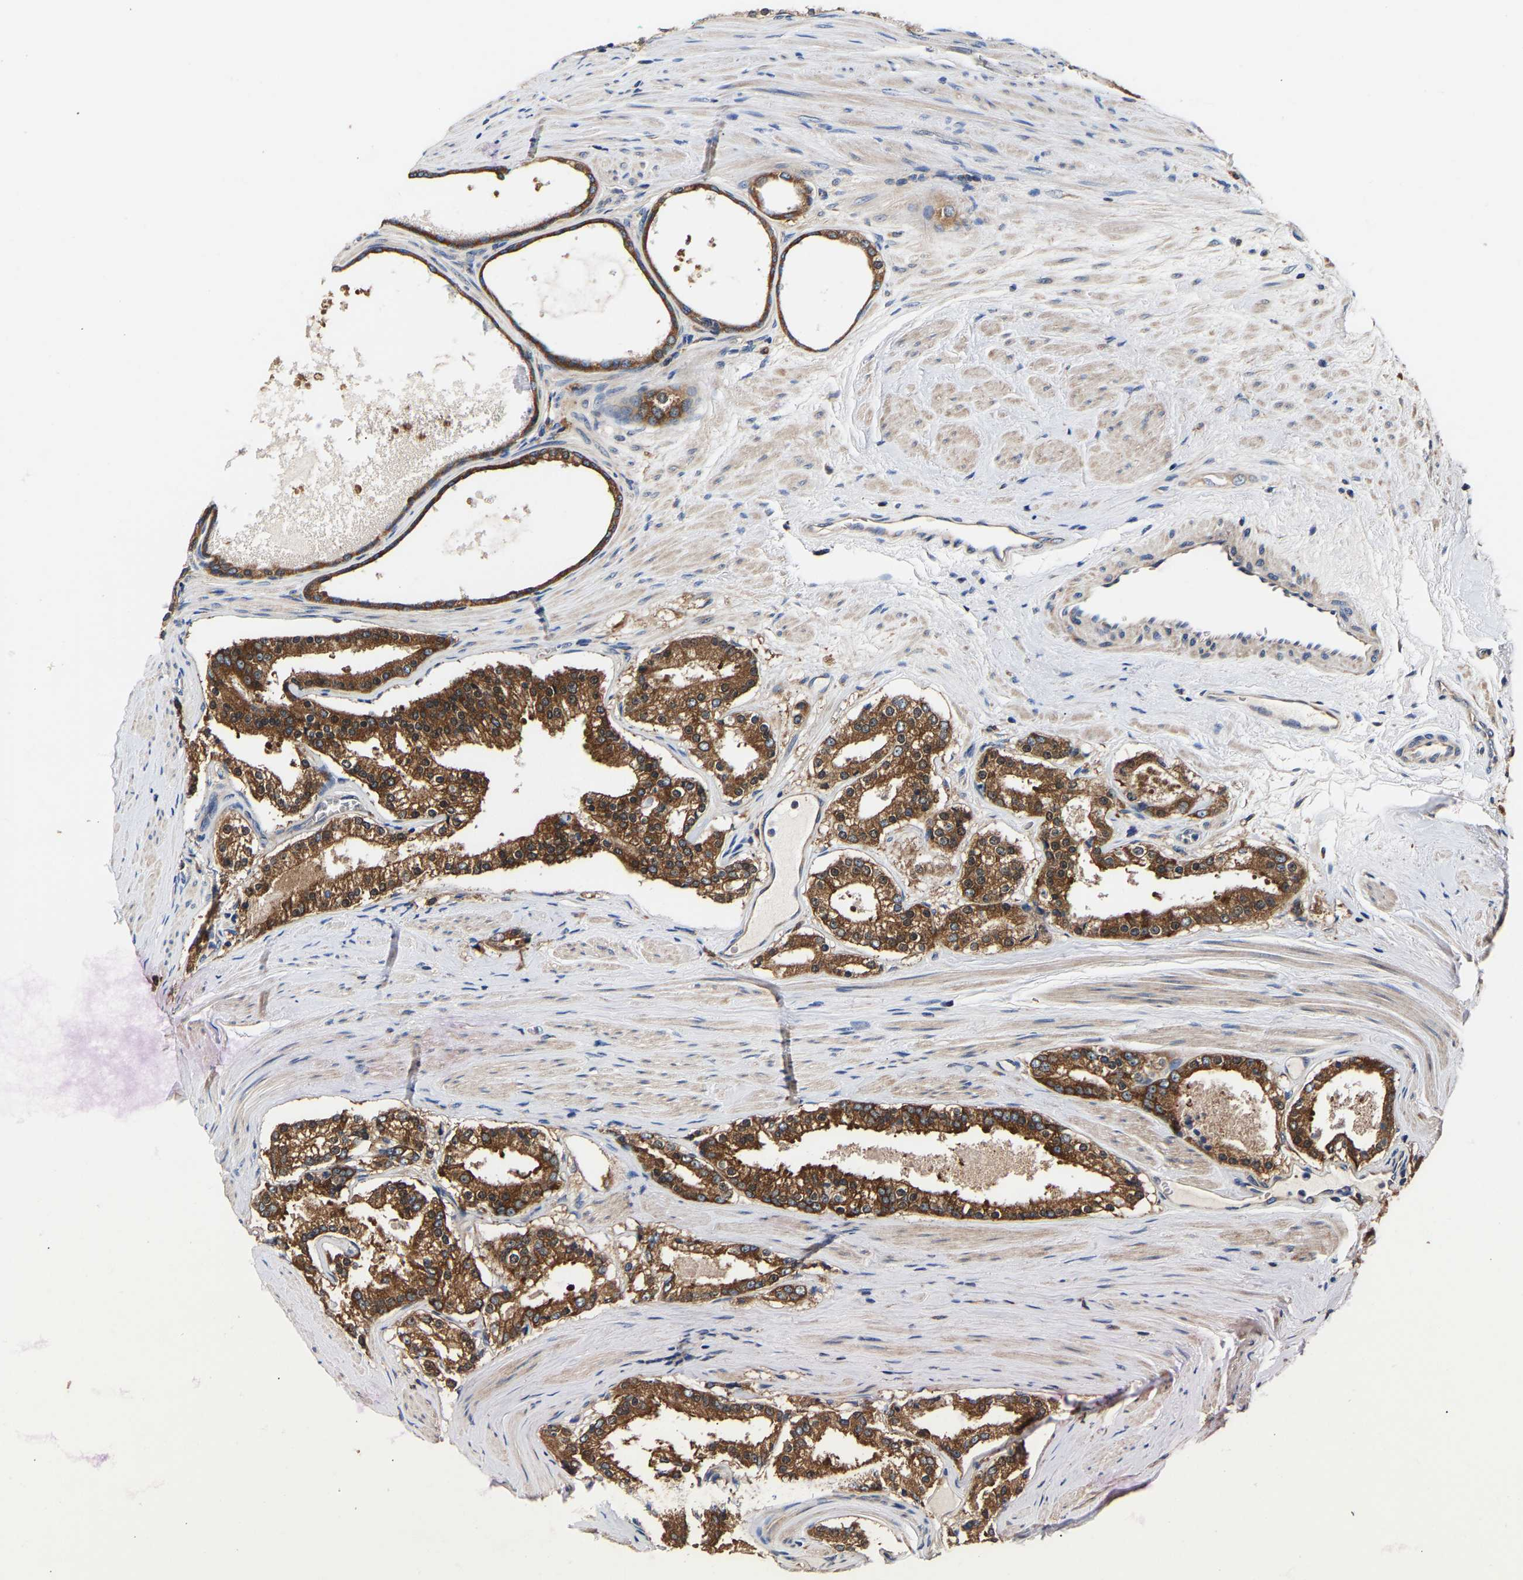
{"staining": {"intensity": "strong", "quantity": ">75%", "location": "cytoplasmic/membranous"}, "tissue": "prostate cancer", "cell_type": "Tumor cells", "image_type": "cancer", "snomed": [{"axis": "morphology", "description": "Adenocarcinoma, Low grade"}, {"axis": "topography", "description": "Prostate"}], "caption": "A photomicrograph of human prostate low-grade adenocarcinoma stained for a protein displays strong cytoplasmic/membranous brown staining in tumor cells.", "gene": "LRBA", "patient": {"sex": "male", "age": 70}}